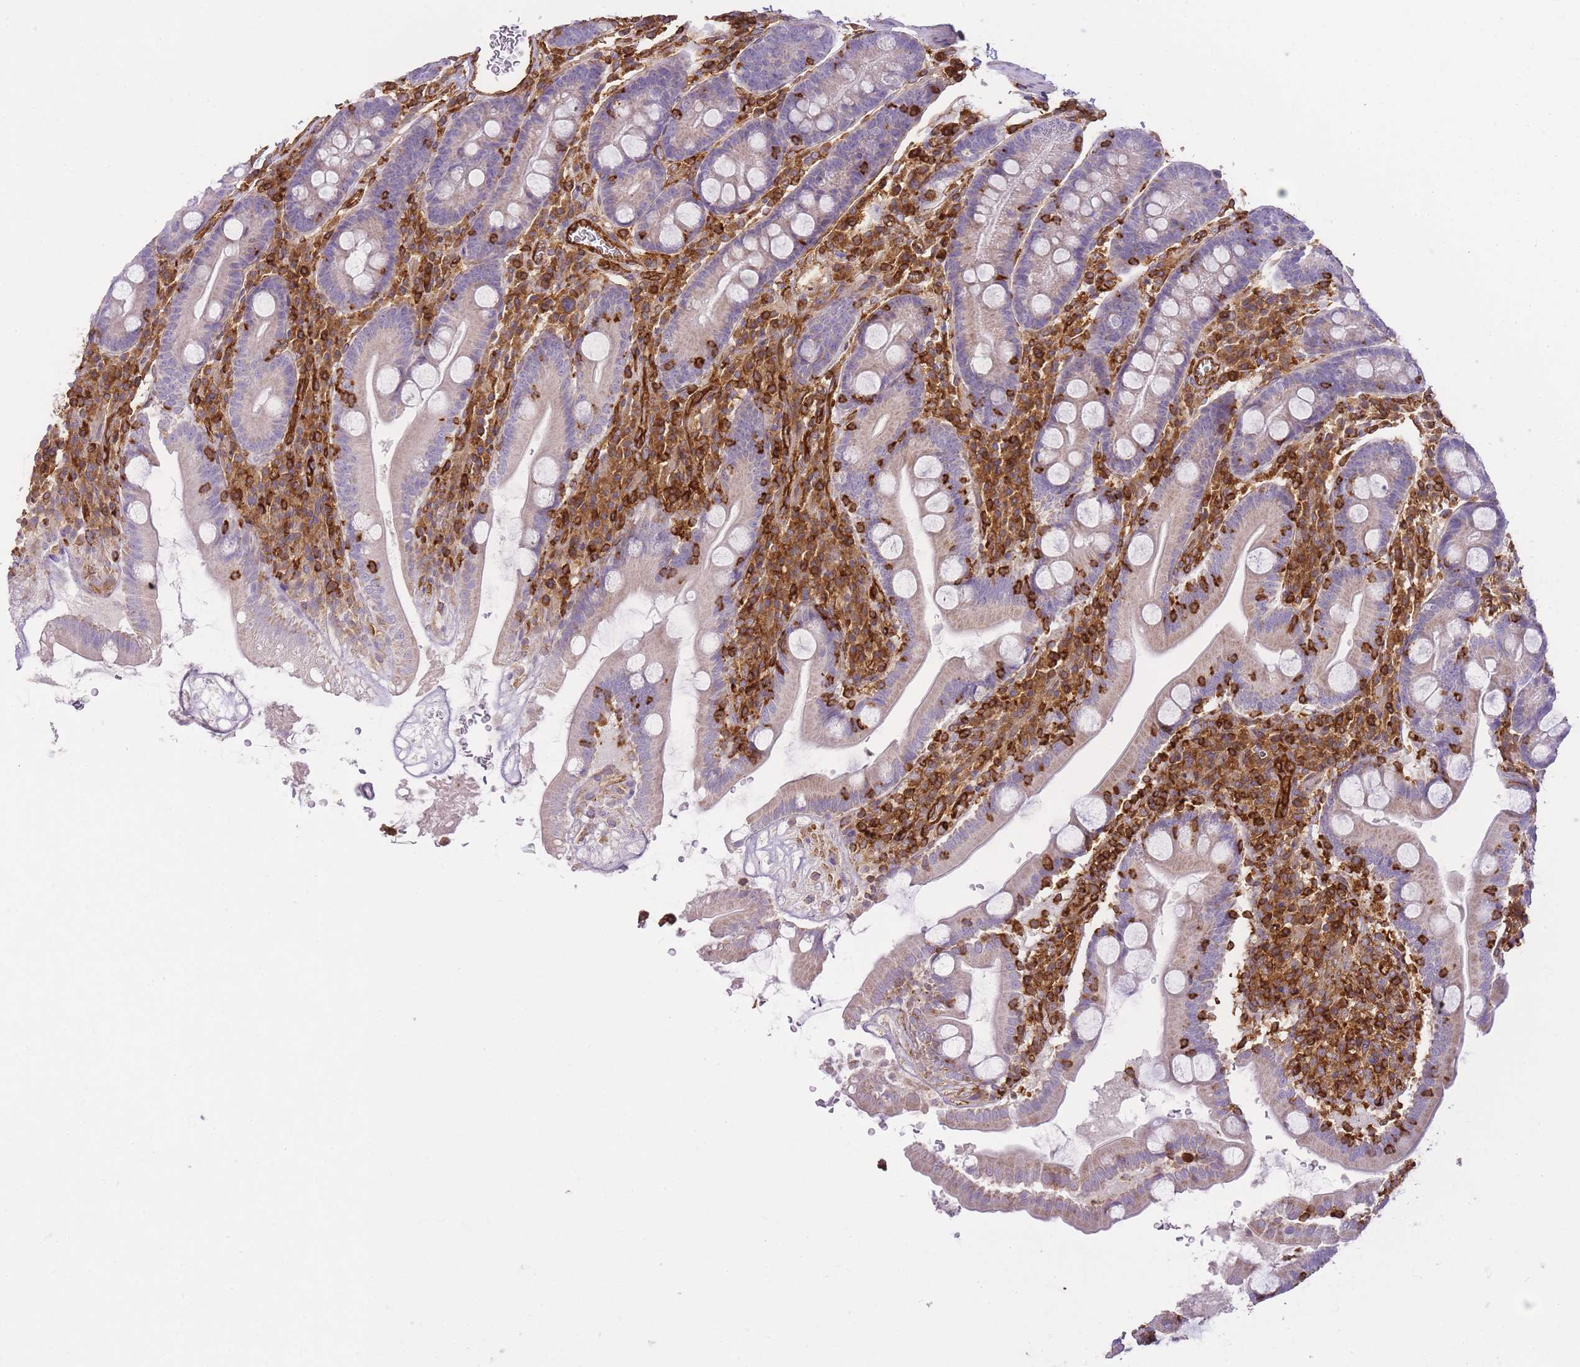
{"staining": {"intensity": "negative", "quantity": "none", "location": "none"}, "tissue": "duodenum", "cell_type": "Glandular cells", "image_type": "normal", "snomed": [{"axis": "morphology", "description": "Normal tissue, NOS"}, {"axis": "topography", "description": "Duodenum"}], "caption": "An immunohistochemistry (IHC) image of normal duodenum is shown. There is no staining in glandular cells of duodenum.", "gene": "MSN", "patient": {"sex": "male", "age": 35}}